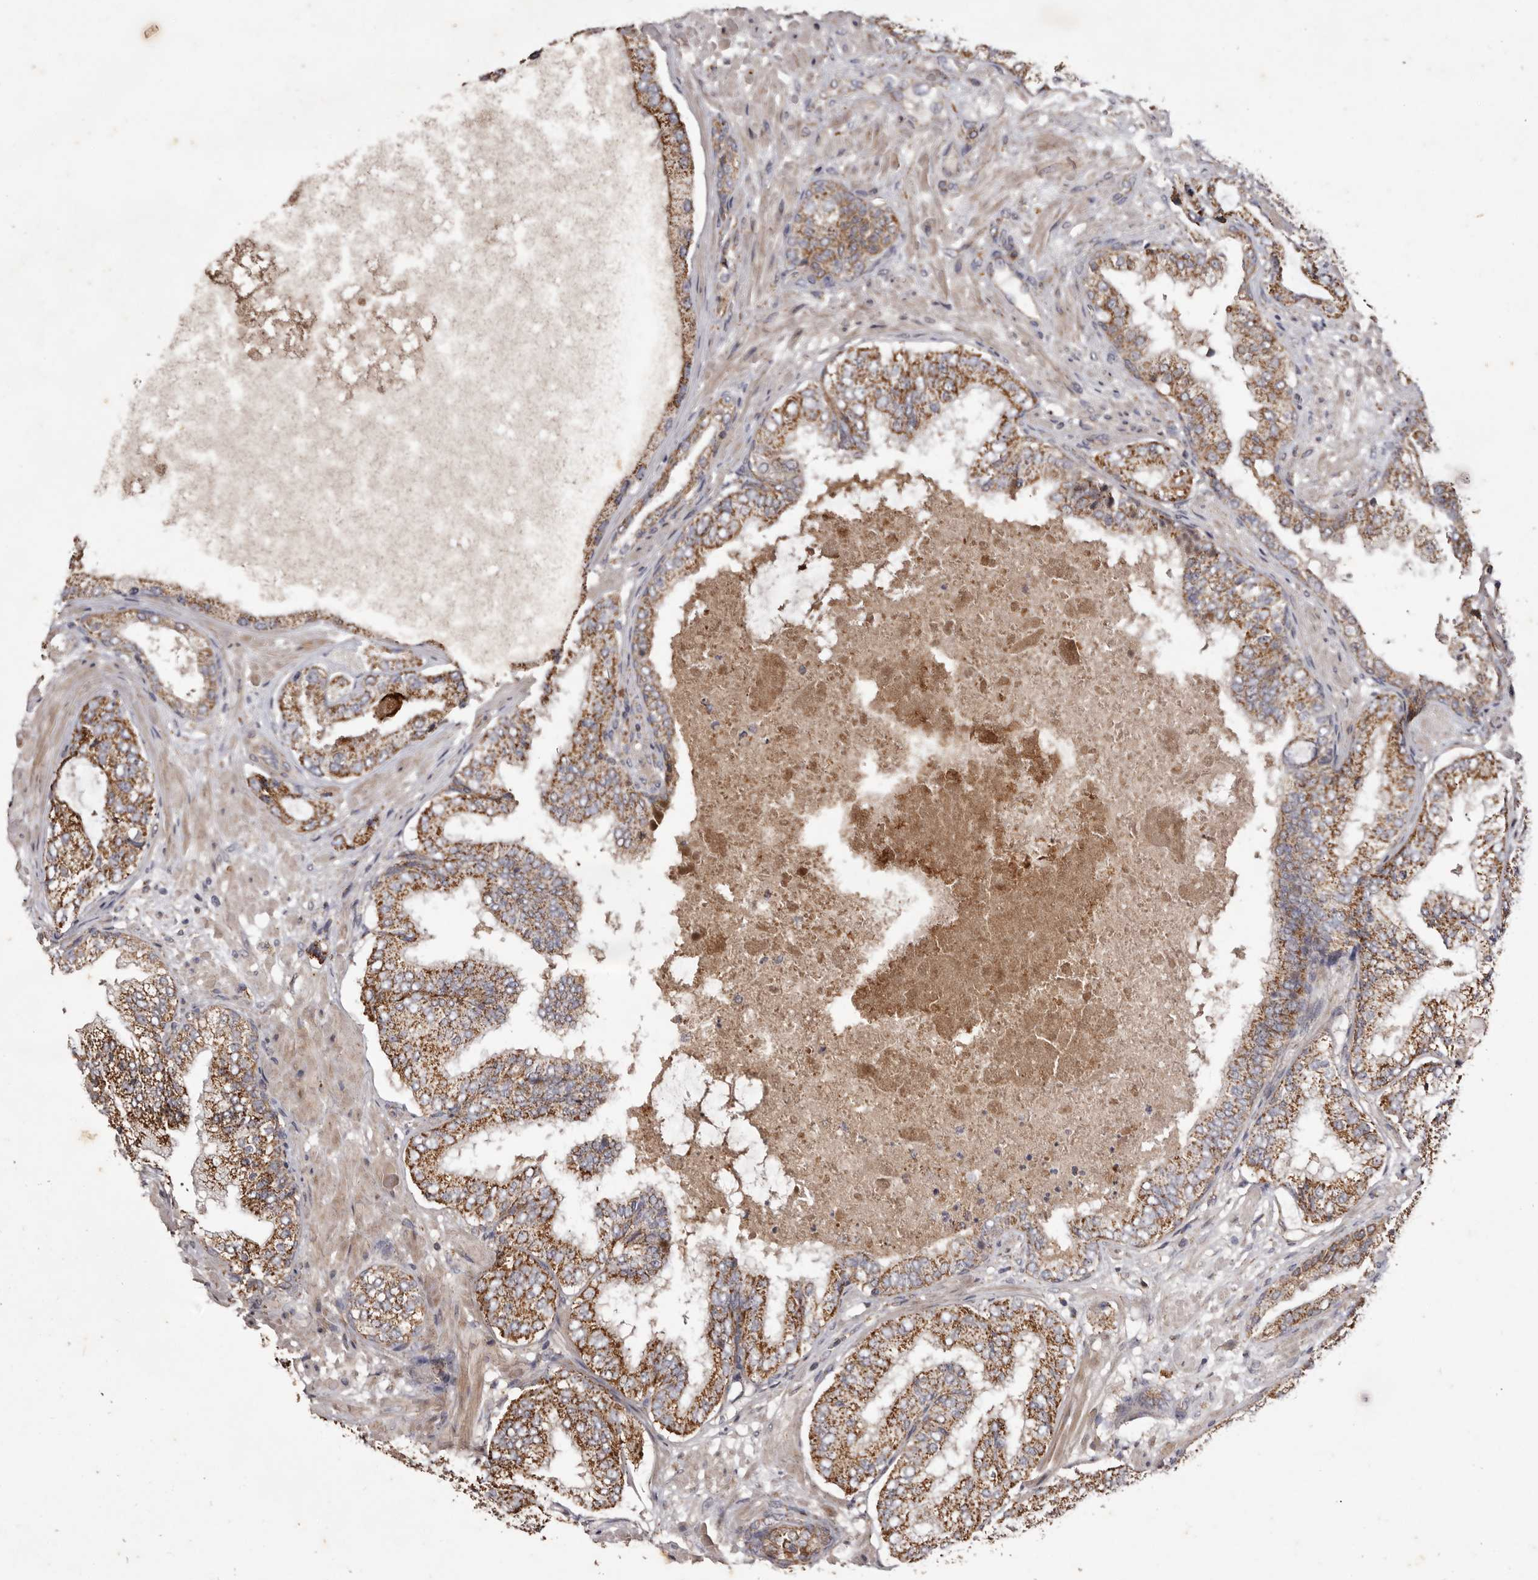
{"staining": {"intensity": "strong", "quantity": ">75%", "location": "cytoplasmic/membranous"}, "tissue": "prostate cancer", "cell_type": "Tumor cells", "image_type": "cancer", "snomed": [{"axis": "morphology", "description": "Normal tissue, NOS"}, {"axis": "morphology", "description": "Adenocarcinoma, High grade"}, {"axis": "topography", "description": "Prostate"}, {"axis": "topography", "description": "Peripheral nerve tissue"}], "caption": "An immunohistochemistry image of neoplastic tissue is shown. Protein staining in brown shows strong cytoplasmic/membranous positivity in prostate cancer within tumor cells.", "gene": "CPLANE2", "patient": {"sex": "male", "age": 59}}